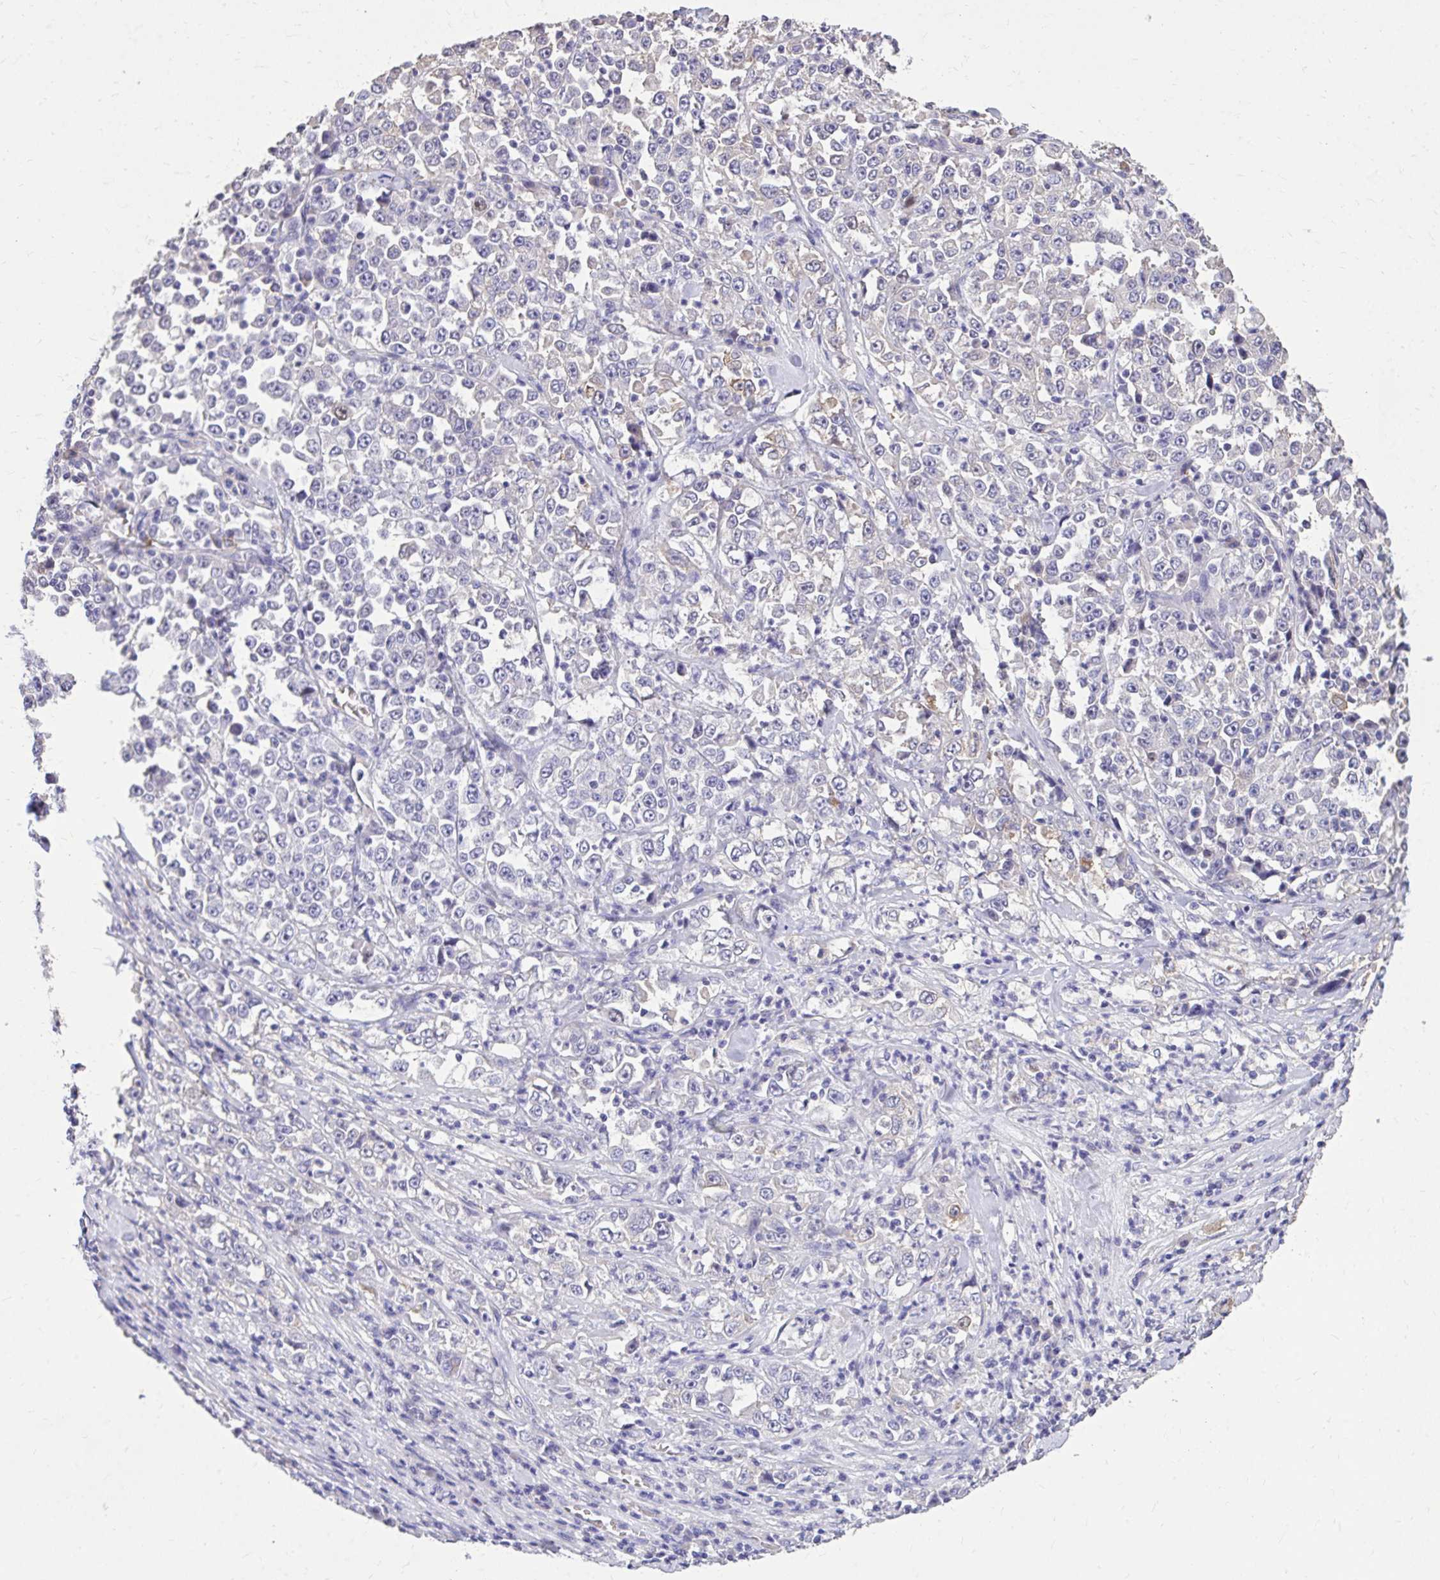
{"staining": {"intensity": "negative", "quantity": "none", "location": "none"}, "tissue": "stomach cancer", "cell_type": "Tumor cells", "image_type": "cancer", "snomed": [{"axis": "morphology", "description": "Normal tissue, NOS"}, {"axis": "morphology", "description": "Adenocarcinoma, NOS"}, {"axis": "topography", "description": "Stomach, upper"}, {"axis": "topography", "description": "Stomach"}], "caption": "Image shows no significant protein expression in tumor cells of adenocarcinoma (stomach).", "gene": "EPB41L1", "patient": {"sex": "male", "age": 59}}